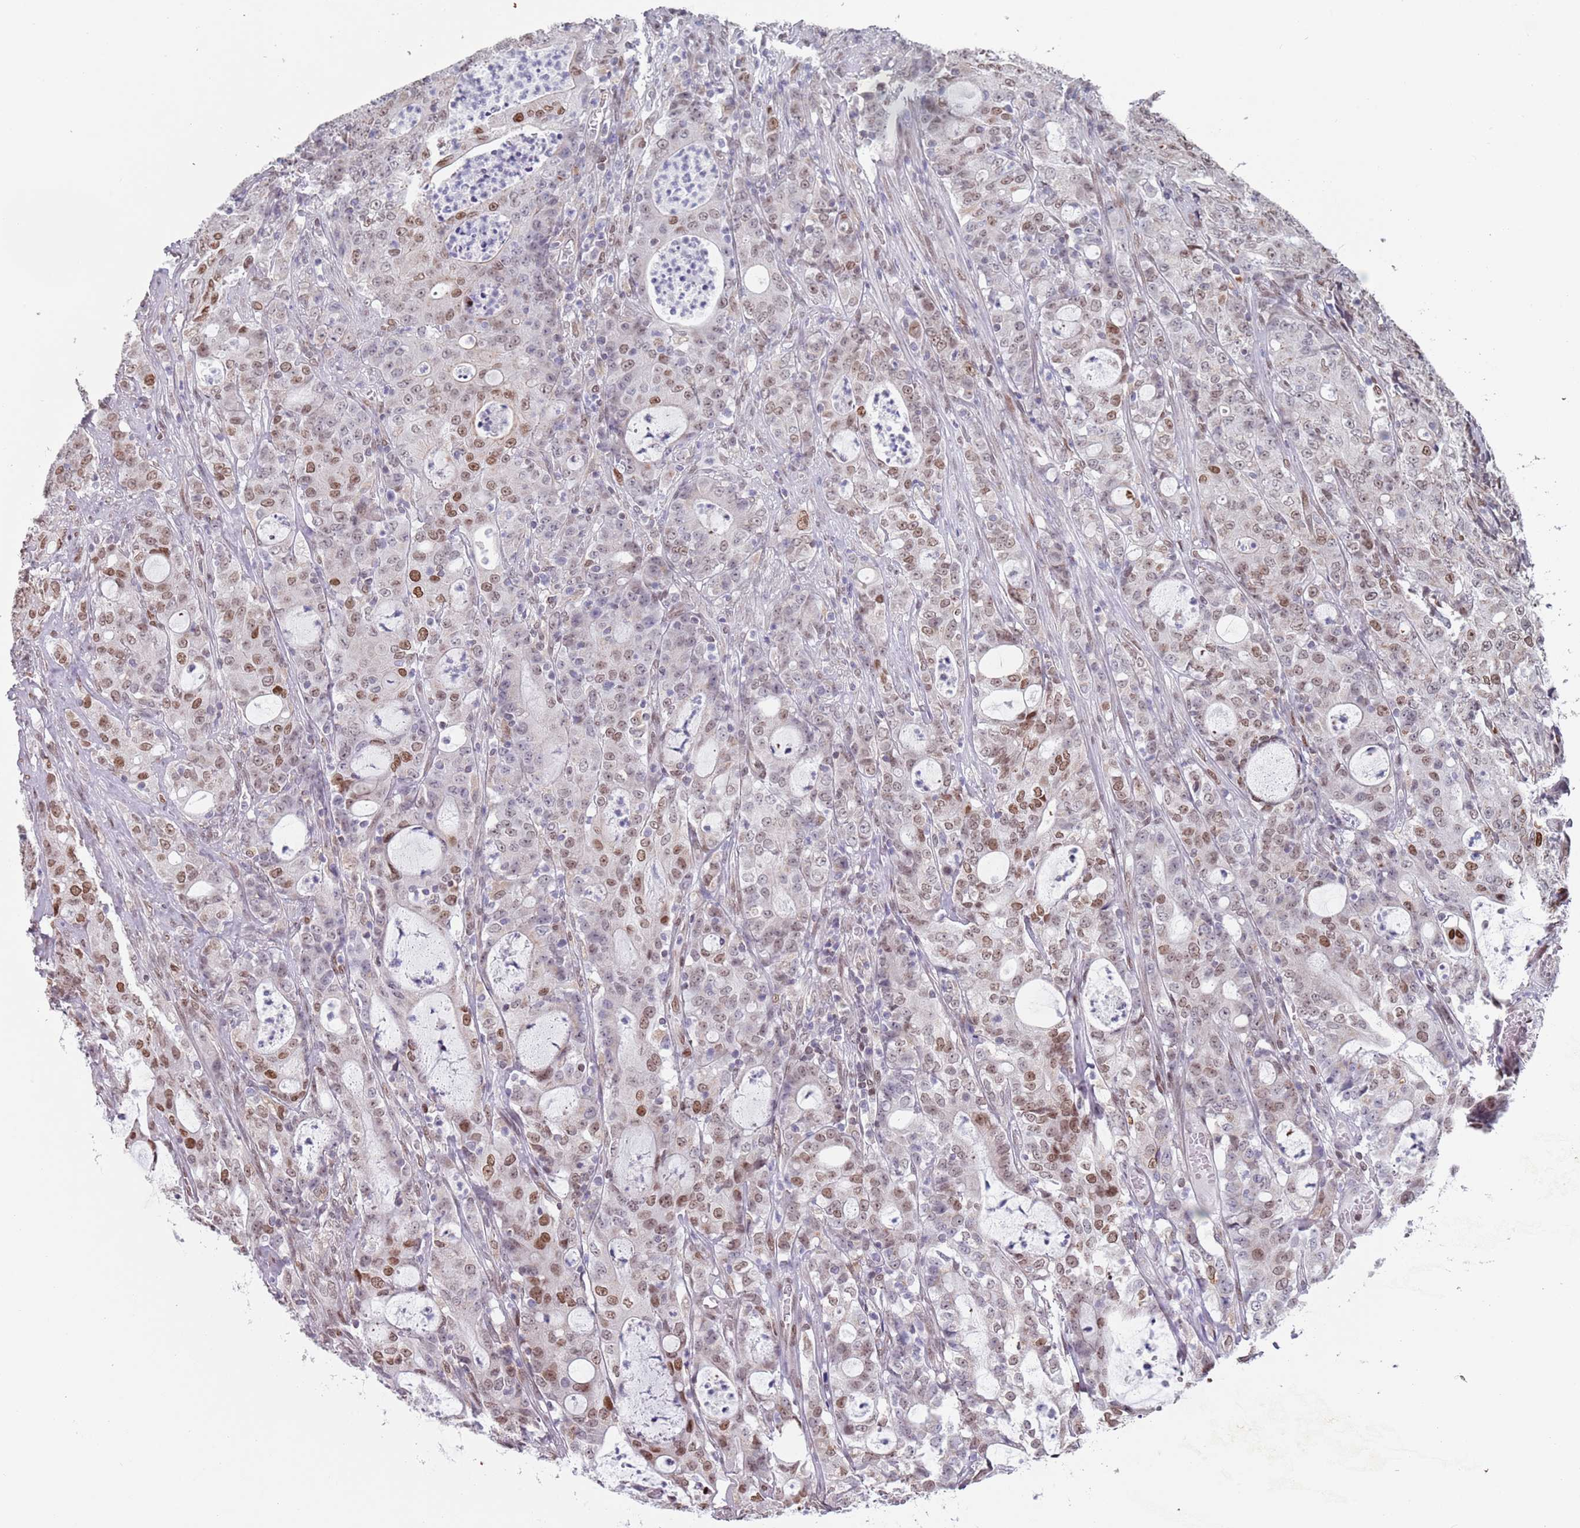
{"staining": {"intensity": "weak", "quantity": ">75%", "location": "nuclear"}, "tissue": "colorectal cancer", "cell_type": "Tumor cells", "image_type": "cancer", "snomed": [{"axis": "morphology", "description": "Adenocarcinoma, NOS"}, {"axis": "topography", "description": "Colon"}], "caption": "Colorectal cancer (adenocarcinoma) stained with DAB immunohistochemistry demonstrates low levels of weak nuclear expression in about >75% of tumor cells. (DAB IHC, brown staining for protein, blue staining for nuclei).", "gene": "MFSD12", "patient": {"sex": "male", "age": 83}}